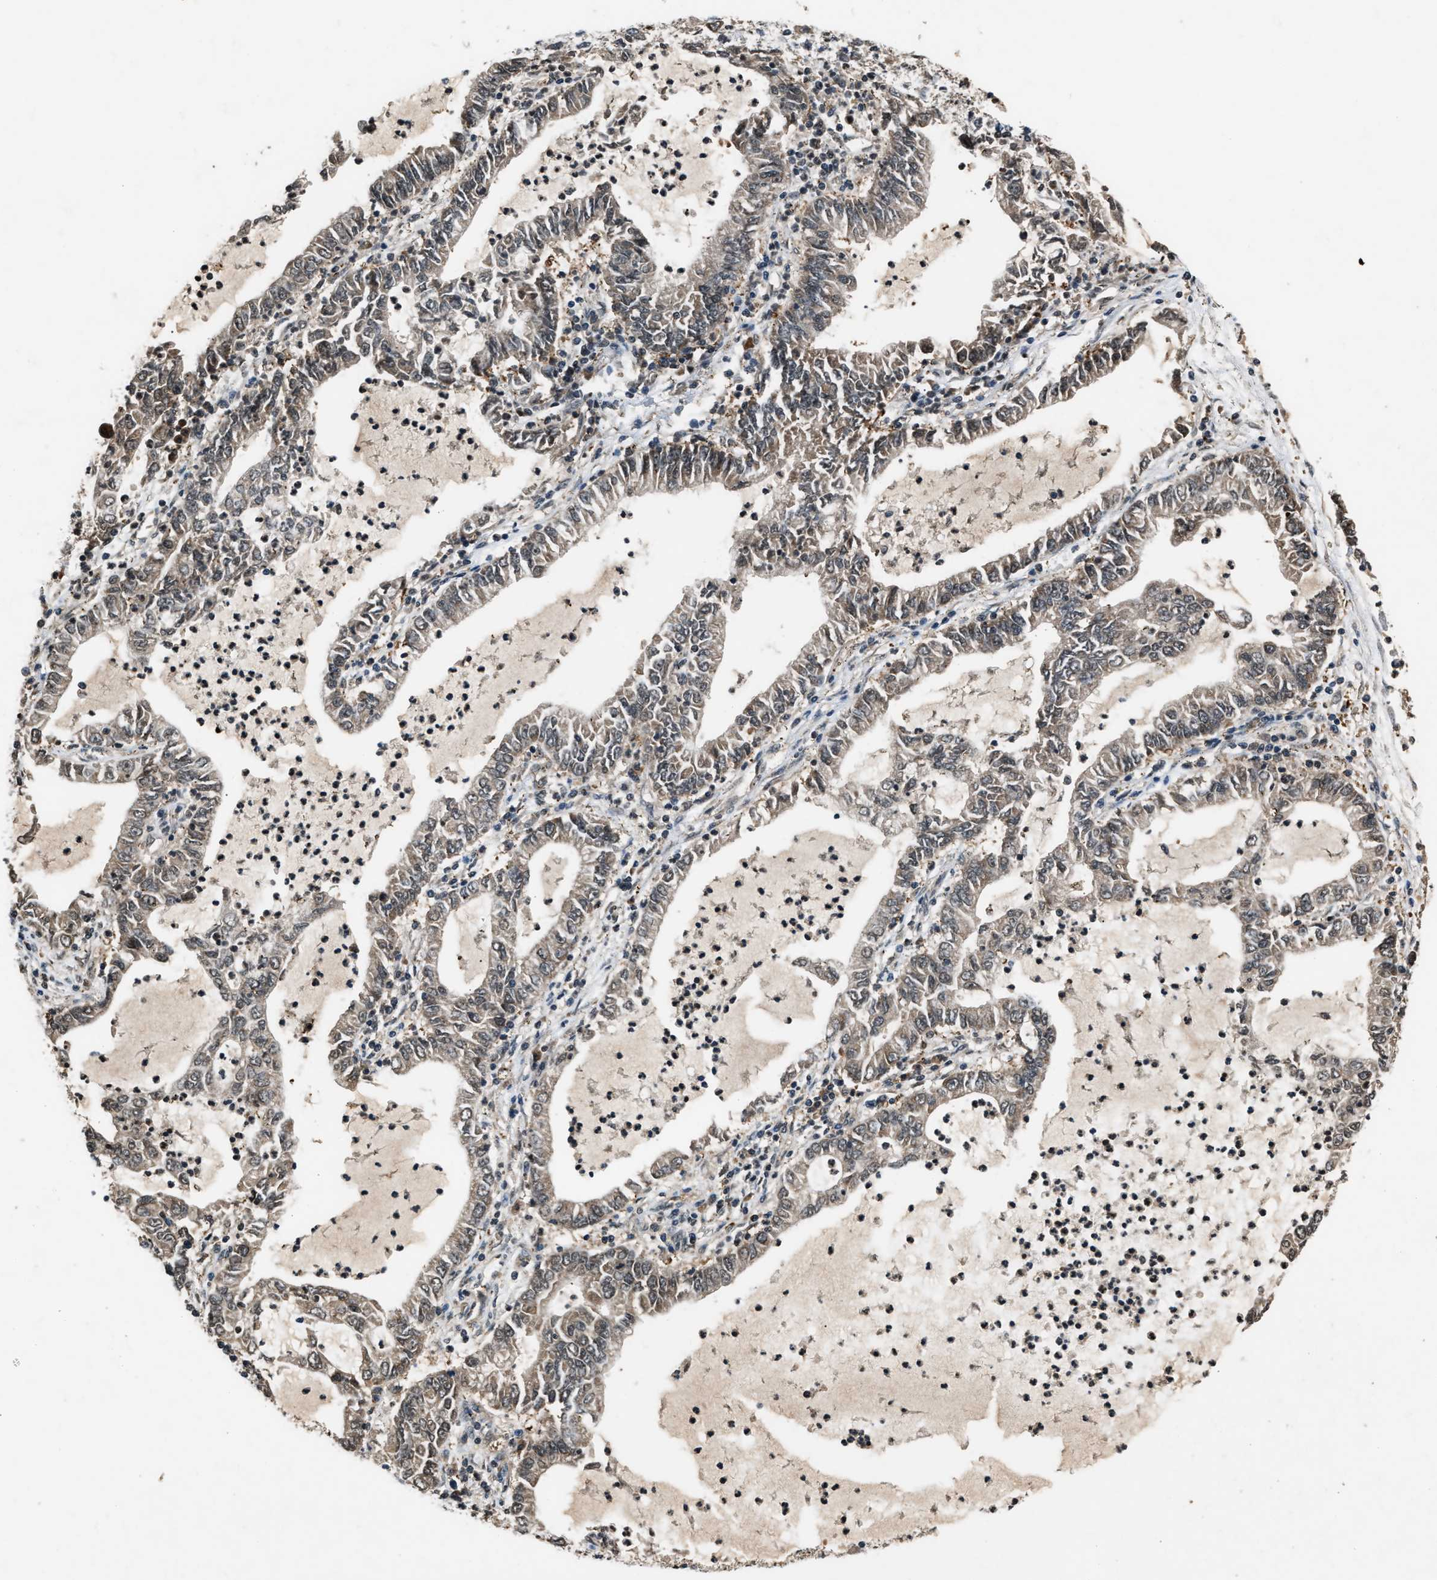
{"staining": {"intensity": "moderate", "quantity": "25%-75%", "location": "cytoplasmic/membranous"}, "tissue": "lung cancer", "cell_type": "Tumor cells", "image_type": "cancer", "snomed": [{"axis": "morphology", "description": "Adenocarcinoma, NOS"}, {"axis": "topography", "description": "Lung"}], "caption": "The immunohistochemical stain labels moderate cytoplasmic/membranous staining in tumor cells of adenocarcinoma (lung) tissue.", "gene": "TP53I3", "patient": {"sex": "female", "age": 51}}